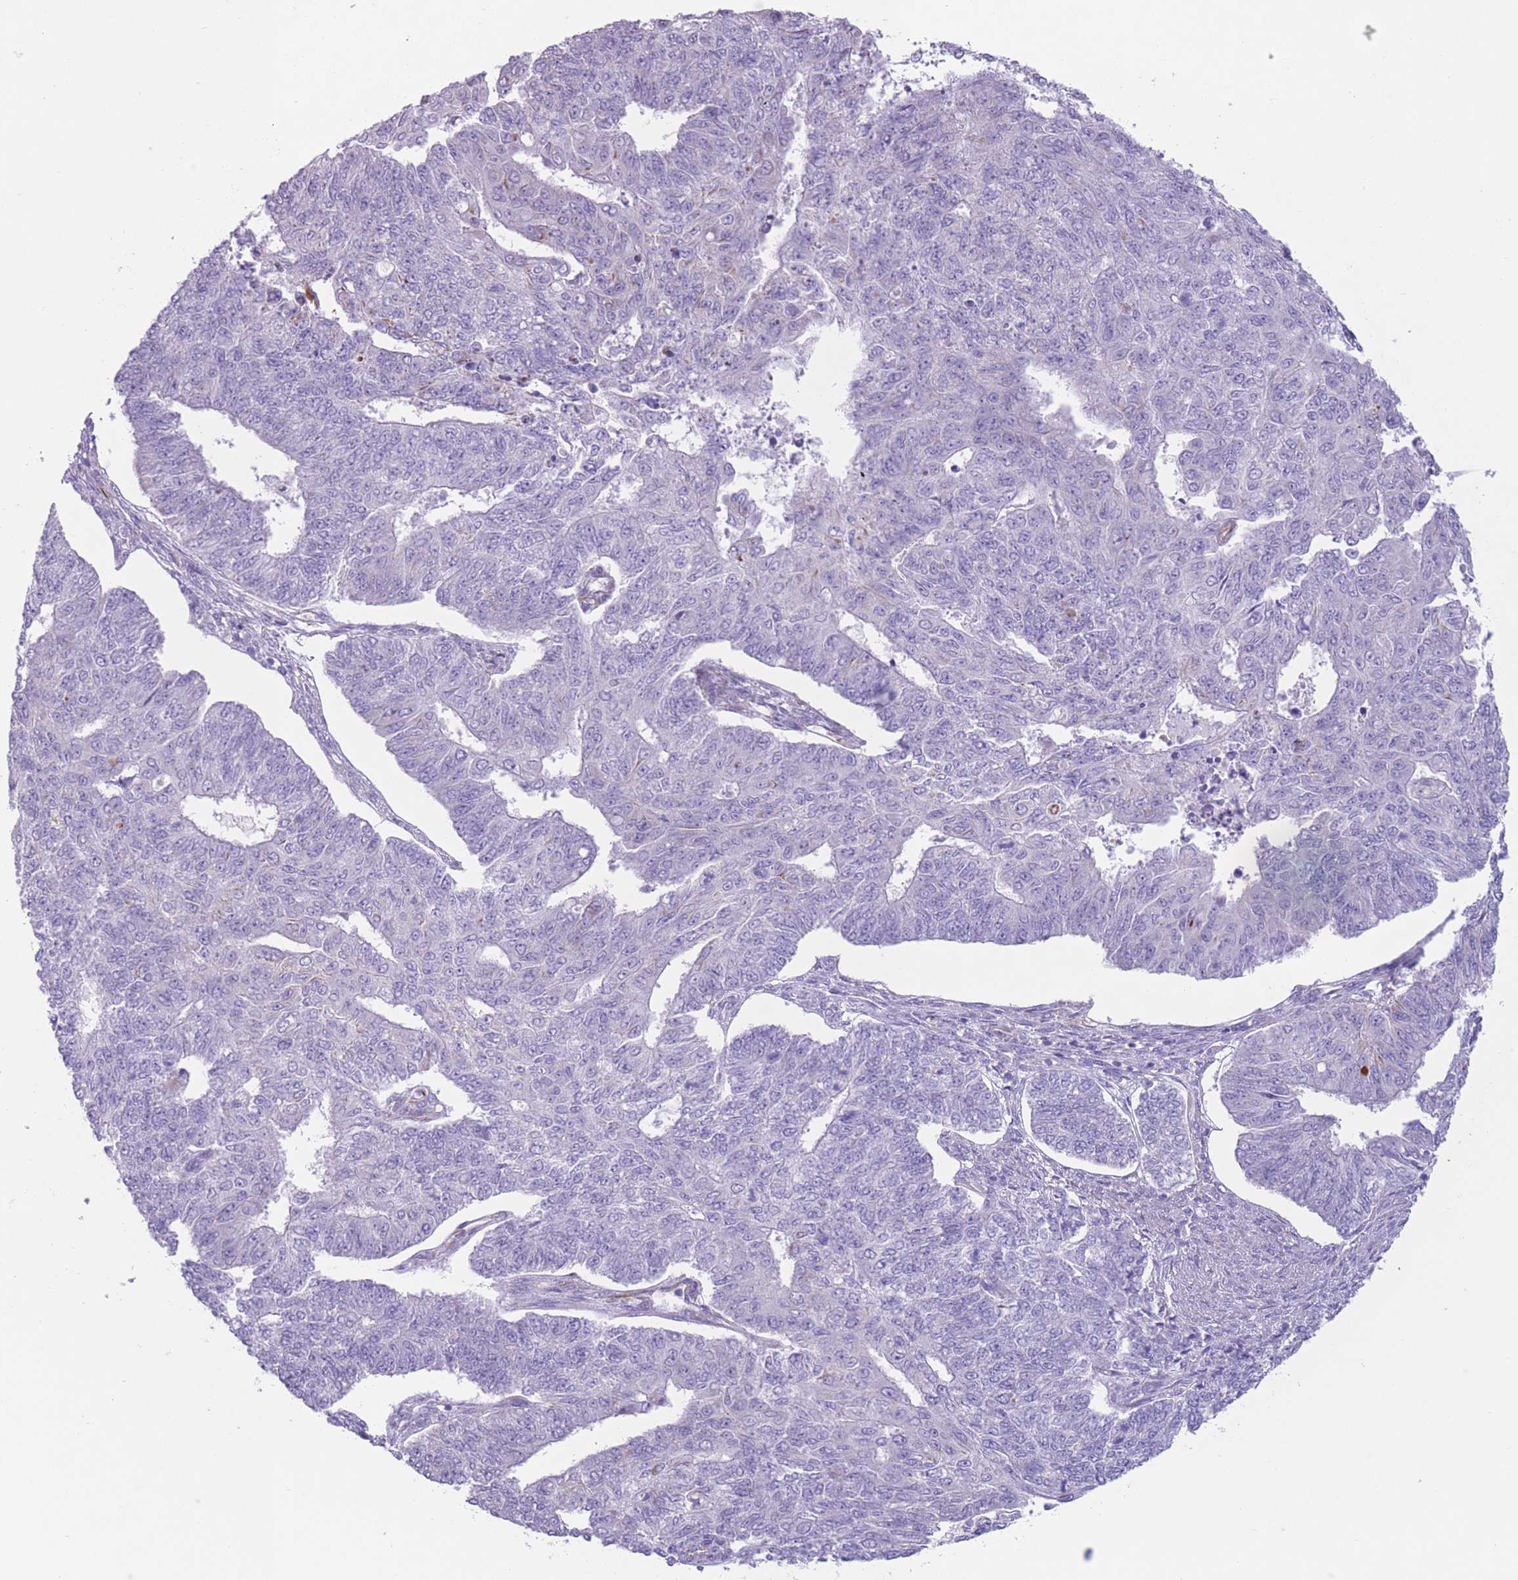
{"staining": {"intensity": "negative", "quantity": "none", "location": "none"}, "tissue": "endometrial cancer", "cell_type": "Tumor cells", "image_type": "cancer", "snomed": [{"axis": "morphology", "description": "Adenocarcinoma, NOS"}, {"axis": "topography", "description": "Endometrium"}], "caption": "The histopathology image exhibits no staining of tumor cells in endometrial cancer.", "gene": "PTCD1", "patient": {"sex": "female", "age": 32}}